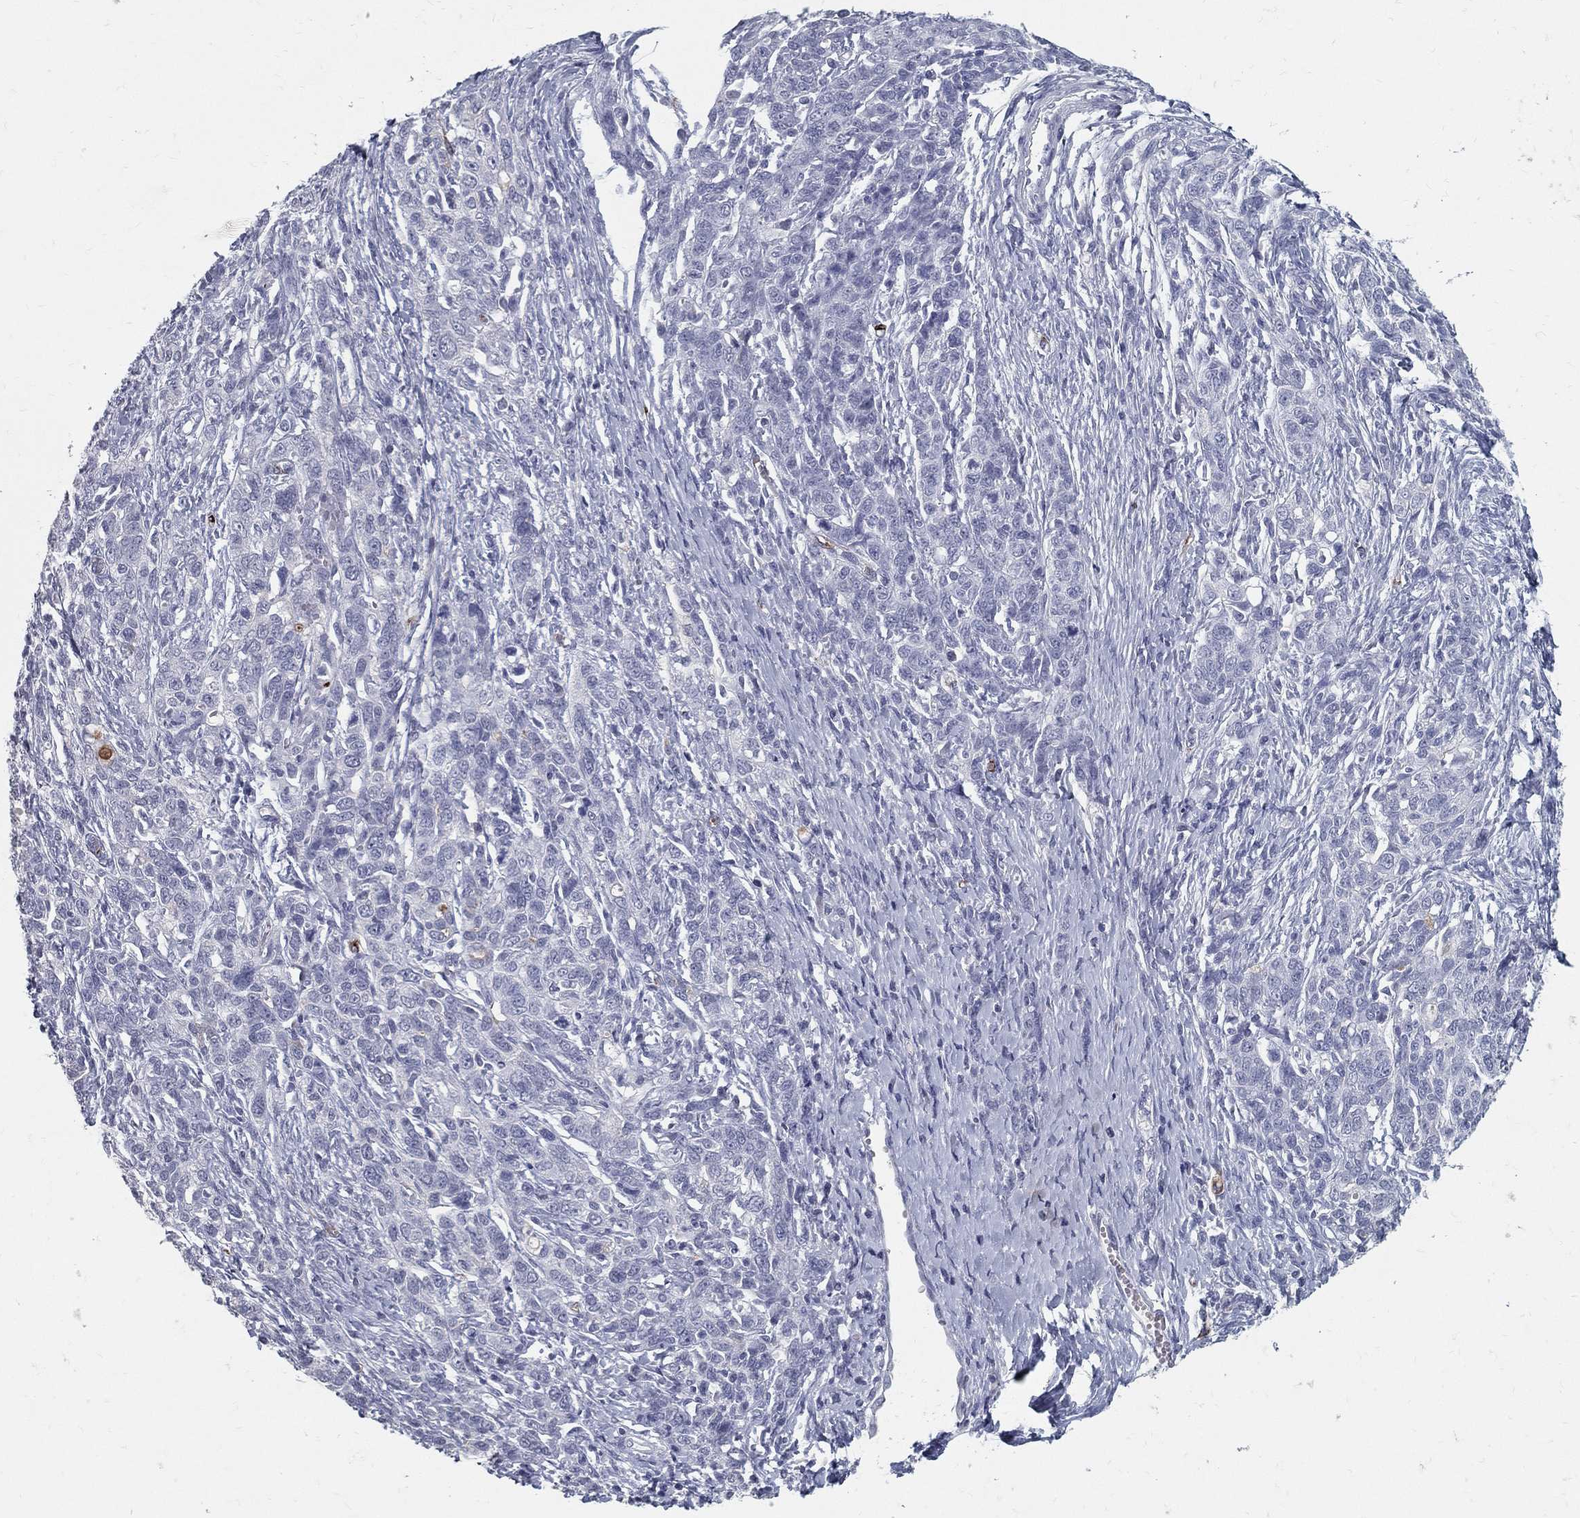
{"staining": {"intensity": "negative", "quantity": "none", "location": "none"}, "tissue": "ovarian cancer", "cell_type": "Tumor cells", "image_type": "cancer", "snomed": [{"axis": "morphology", "description": "Cystadenocarcinoma, serous, NOS"}, {"axis": "topography", "description": "Ovary"}], "caption": "High power microscopy photomicrograph of an immunohistochemistry micrograph of ovarian cancer (serous cystadenocarcinoma), revealing no significant positivity in tumor cells. Brightfield microscopy of immunohistochemistry stained with DAB (3,3'-diaminobenzidine) (brown) and hematoxylin (blue), captured at high magnification.", "gene": "ACE2", "patient": {"sex": "female", "age": 71}}